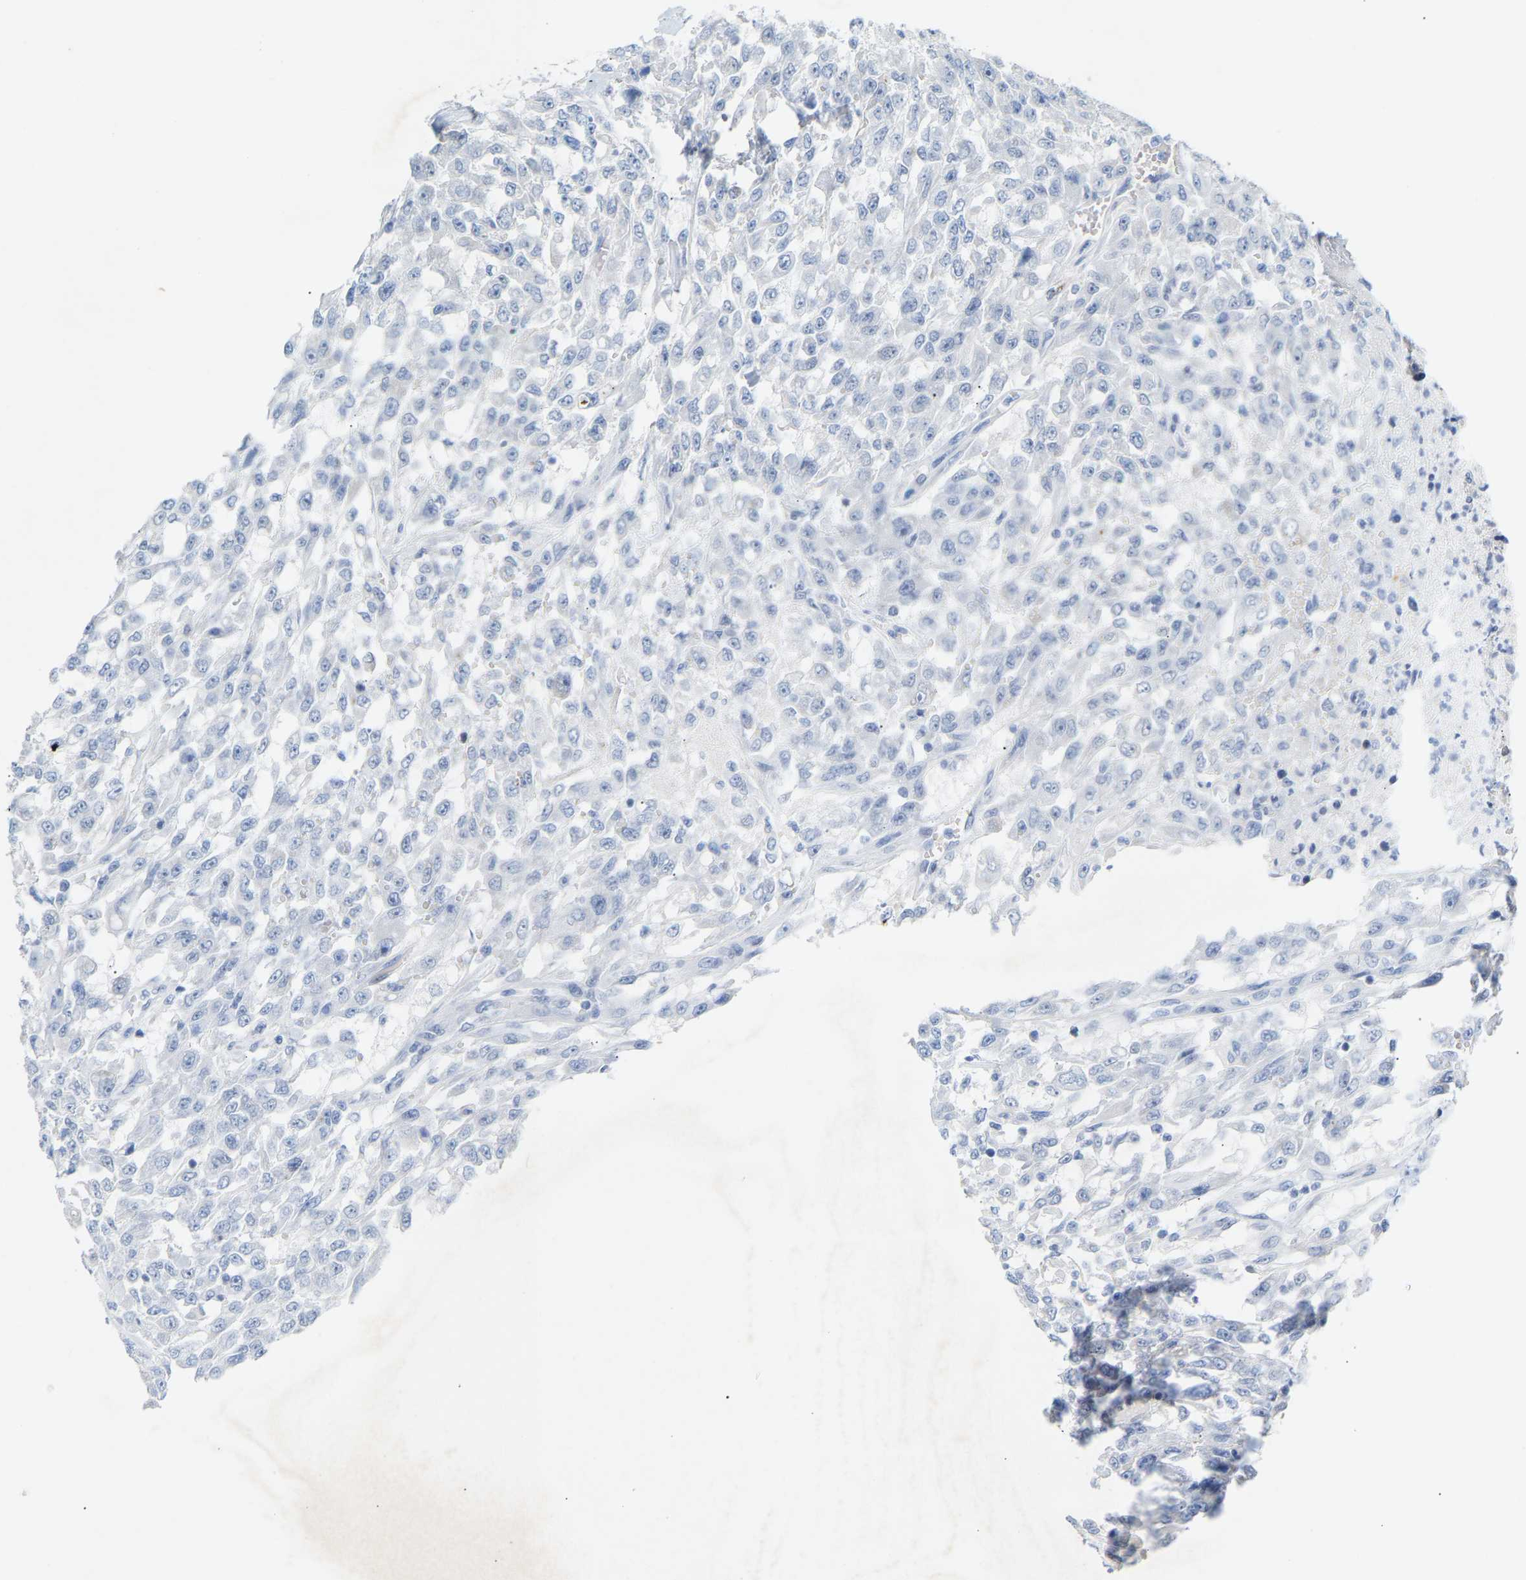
{"staining": {"intensity": "negative", "quantity": "none", "location": "none"}, "tissue": "urothelial cancer", "cell_type": "Tumor cells", "image_type": "cancer", "snomed": [{"axis": "morphology", "description": "Urothelial carcinoma, High grade"}, {"axis": "topography", "description": "Urinary bladder"}], "caption": "Immunohistochemical staining of human high-grade urothelial carcinoma reveals no significant staining in tumor cells.", "gene": "PEX1", "patient": {"sex": "male", "age": 46}}